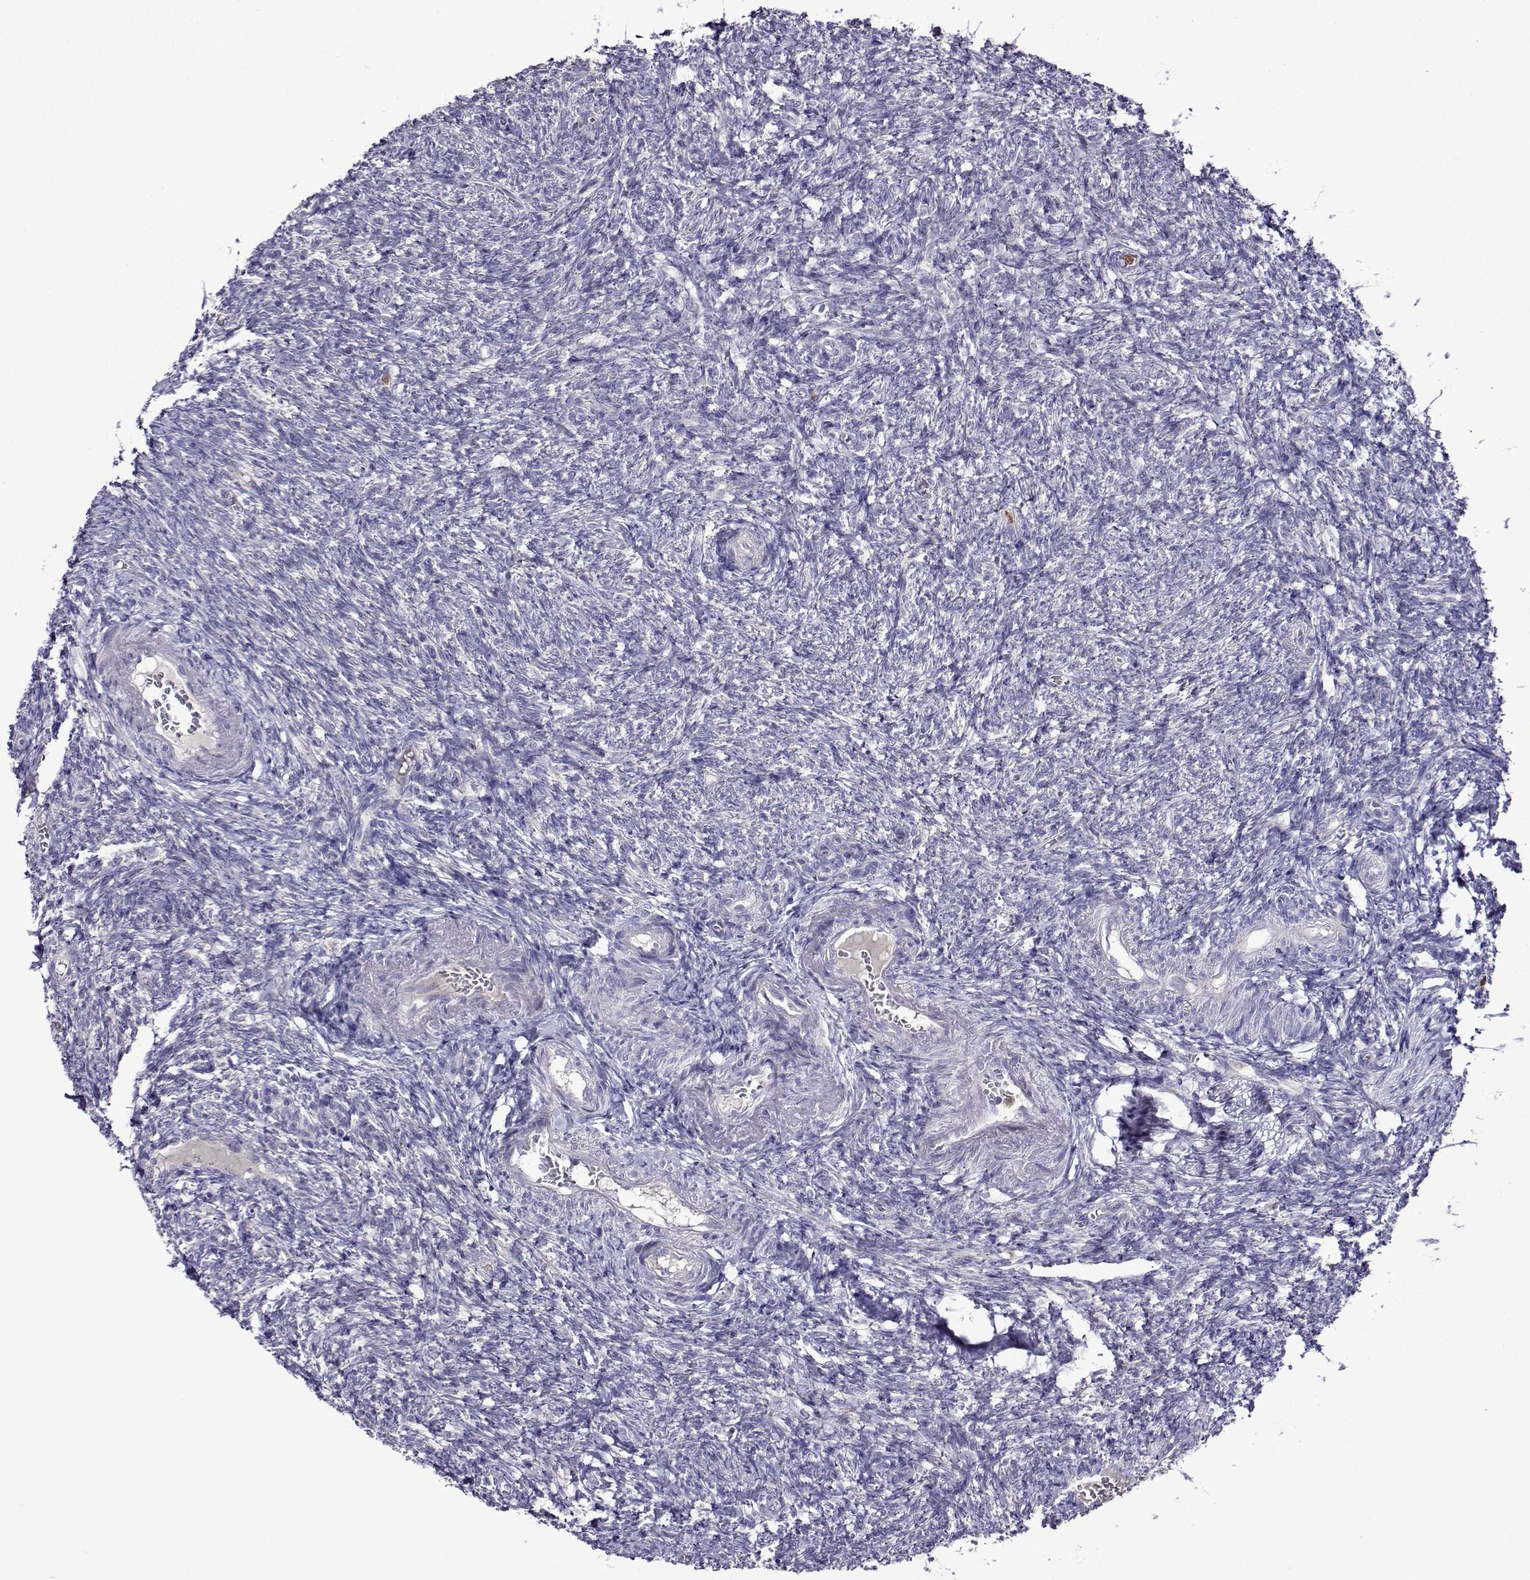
{"staining": {"intensity": "negative", "quantity": "none", "location": "none"}, "tissue": "ovary", "cell_type": "Ovarian stroma cells", "image_type": "normal", "snomed": [{"axis": "morphology", "description": "Normal tissue, NOS"}, {"axis": "topography", "description": "Ovary"}], "caption": "Histopathology image shows no protein positivity in ovarian stroma cells of benign ovary. (DAB (3,3'-diaminobenzidine) IHC, high magnification).", "gene": "SULT2A1", "patient": {"sex": "female", "age": 39}}